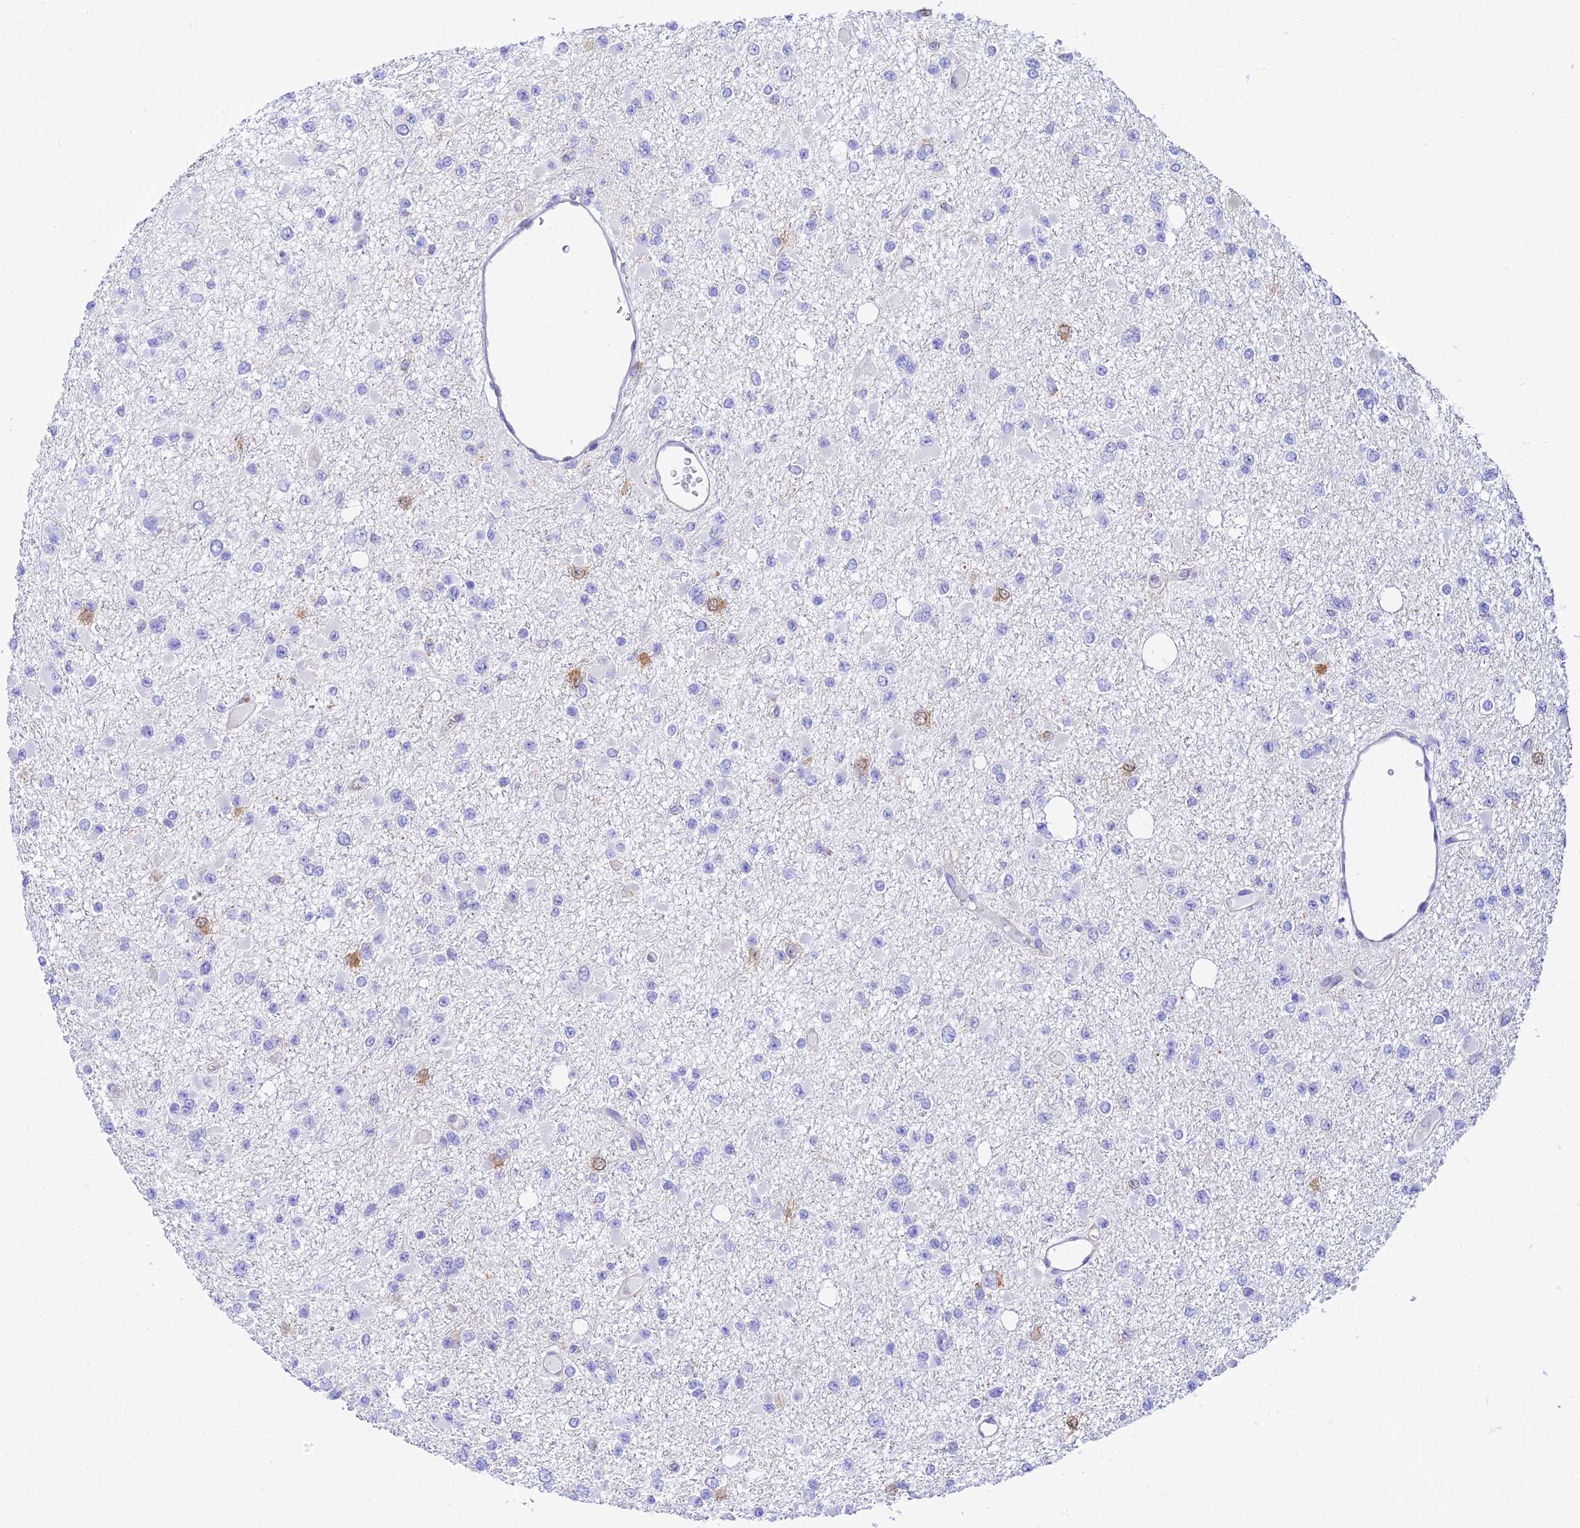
{"staining": {"intensity": "negative", "quantity": "none", "location": "none"}, "tissue": "glioma", "cell_type": "Tumor cells", "image_type": "cancer", "snomed": [{"axis": "morphology", "description": "Glioma, malignant, Low grade"}, {"axis": "topography", "description": "Brain"}], "caption": "DAB (3,3'-diaminobenzidine) immunohistochemical staining of glioma displays no significant positivity in tumor cells.", "gene": "S100A16", "patient": {"sex": "female", "age": 22}}